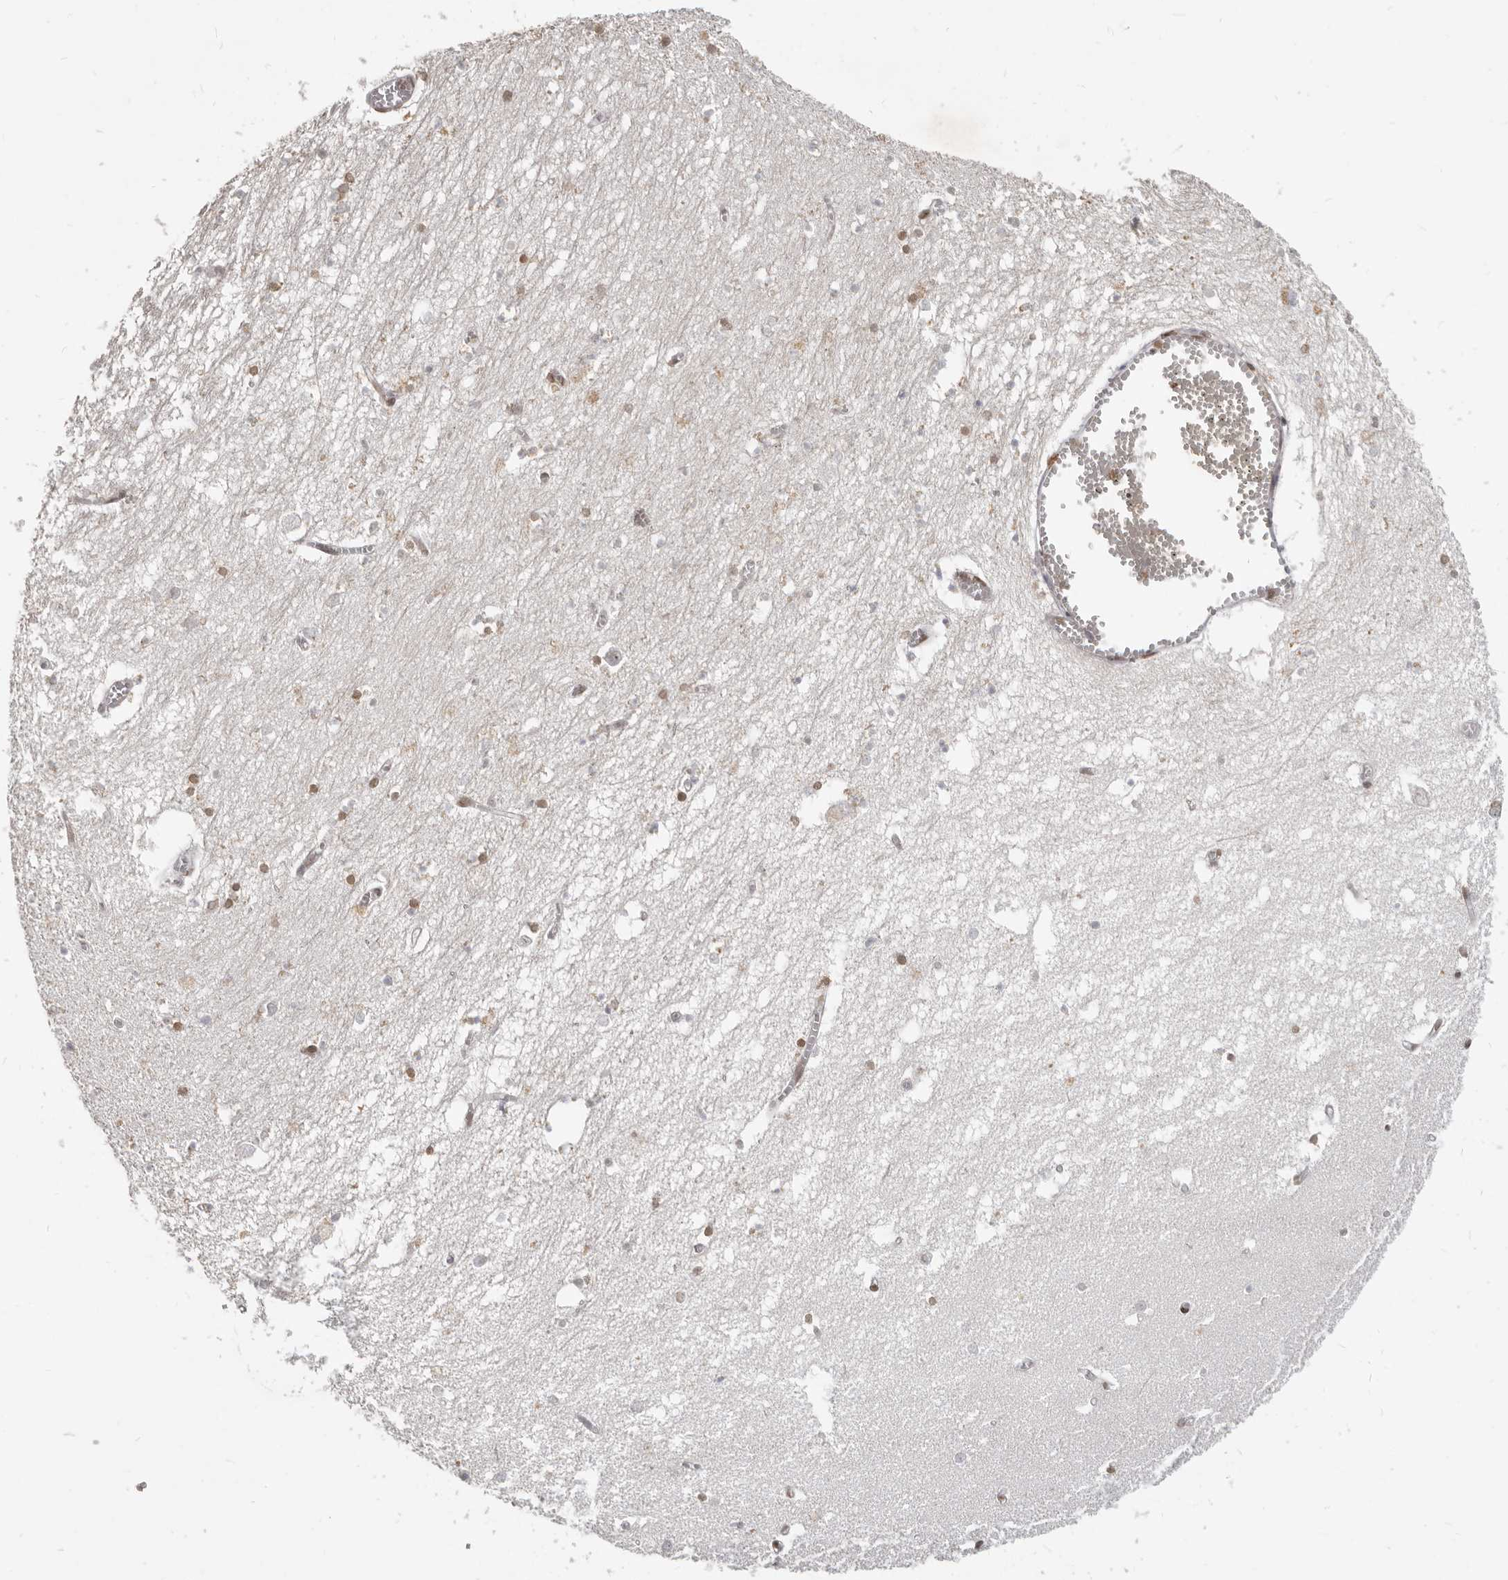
{"staining": {"intensity": "moderate", "quantity": "25%-75%", "location": "nuclear"}, "tissue": "hippocampus", "cell_type": "Glial cells", "image_type": "normal", "snomed": [{"axis": "morphology", "description": "Normal tissue, NOS"}, {"axis": "topography", "description": "Hippocampus"}], "caption": "Normal hippocampus demonstrates moderate nuclear positivity in about 25%-75% of glial cells, visualized by immunohistochemistry. The protein of interest is stained brown, and the nuclei are stained in blue (DAB IHC with brightfield microscopy, high magnification).", "gene": "NUP153", "patient": {"sex": "male", "age": 70}}